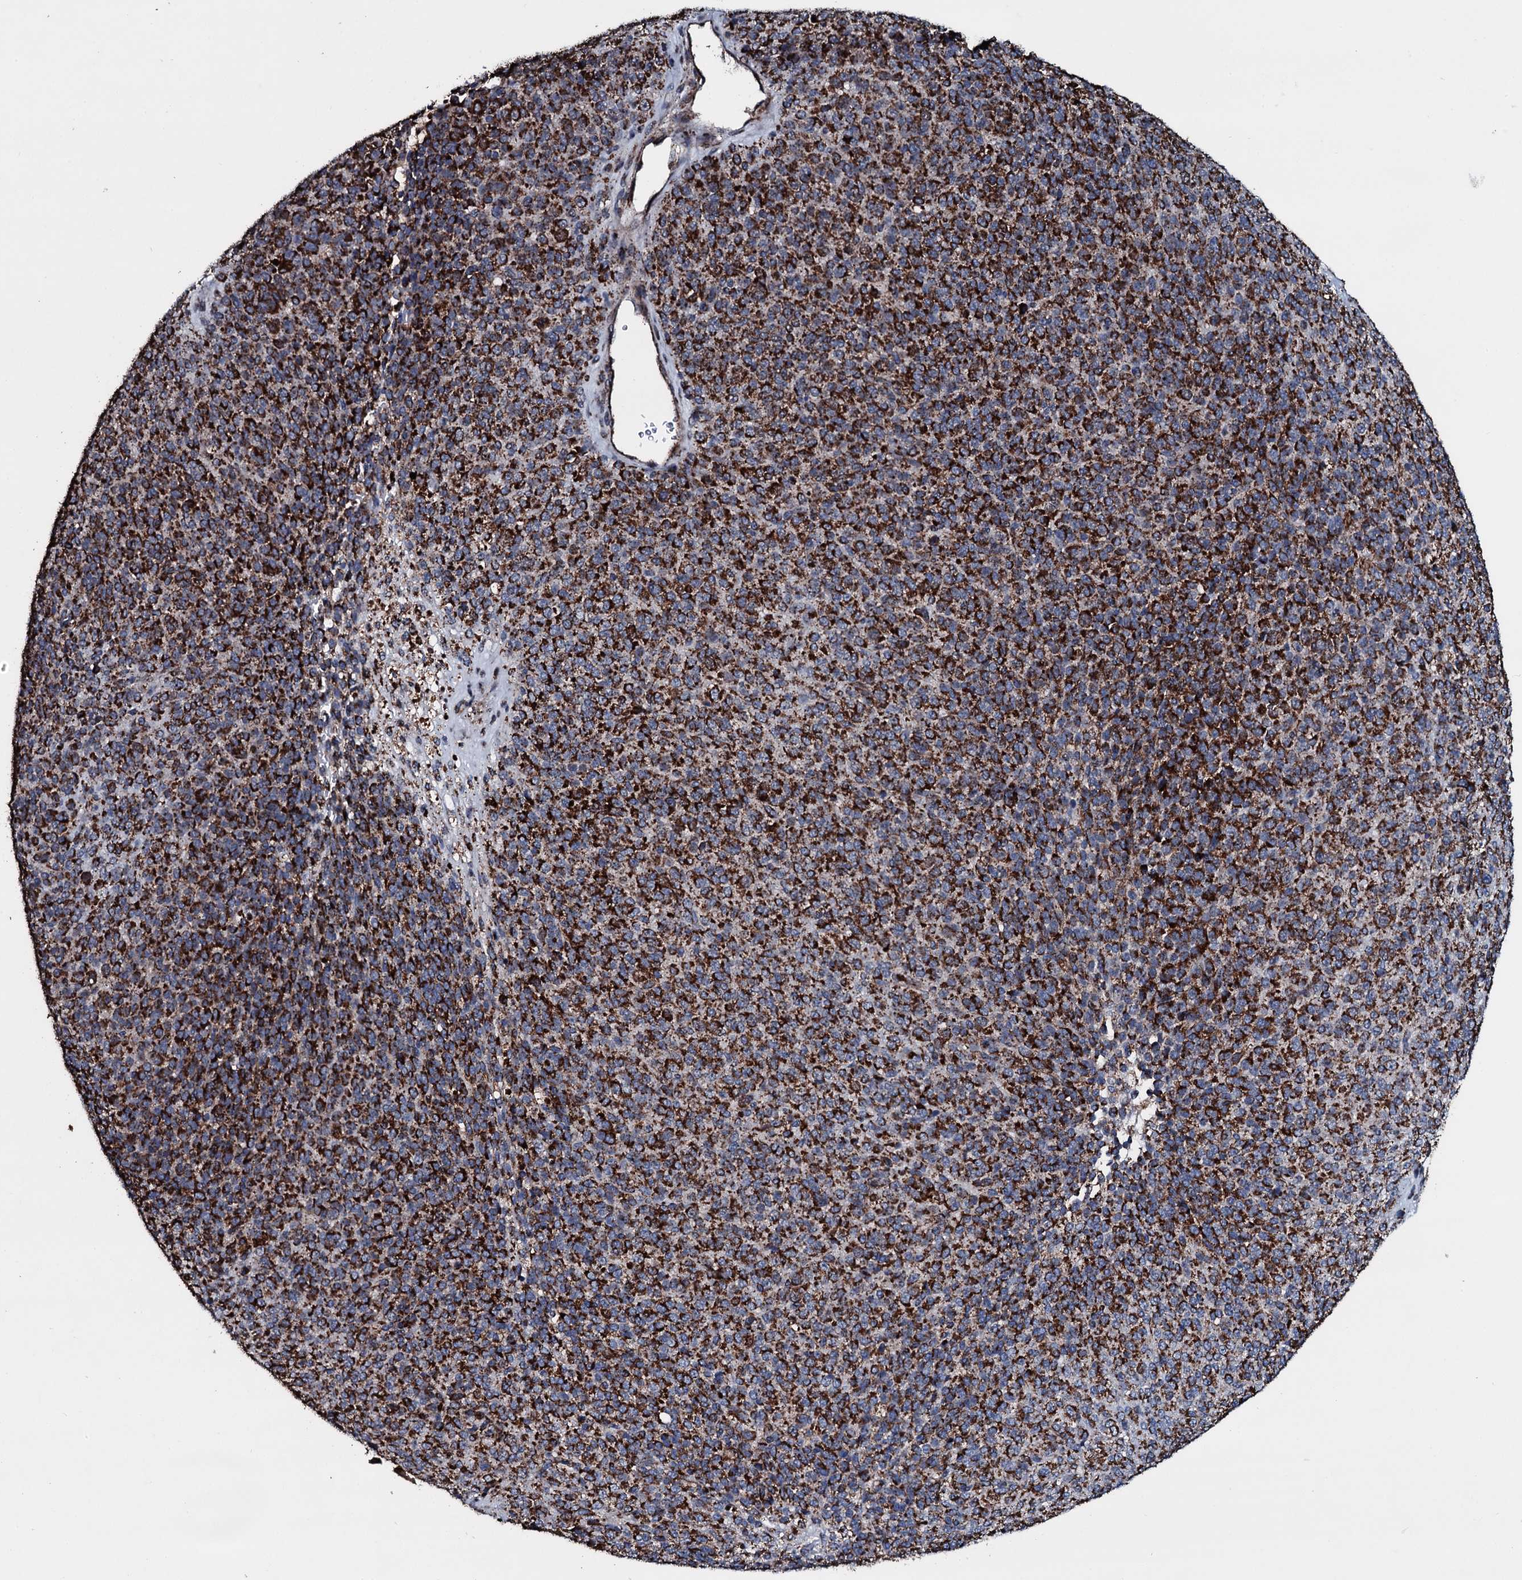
{"staining": {"intensity": "strong", "quantity": ">75%", "location": "cytoplasmic/membranous"}, "tissue": "melanoma", "cell_type": "Tumor cells", "image_type": "cancer", "snomed": [{"axis": "morphology", "description": "Malignant melanoma, Metastatic site"}, {"axis": "topography", "description": "Brain"}], "caption": "An immunohistochemistry micrograph of tumor tissue is shown. Protein staining in brown highlights strong cytoplasmic/membranous positivity in malignant melanoma (metastatic site) within tumor cells. The staining was performed using DAB, with brown indicating positive protein expression. Nuclei are stained blue with hematoxylin.", "gene": "DYNC2I2", "patient": {"sex": "female", "age": 56}}